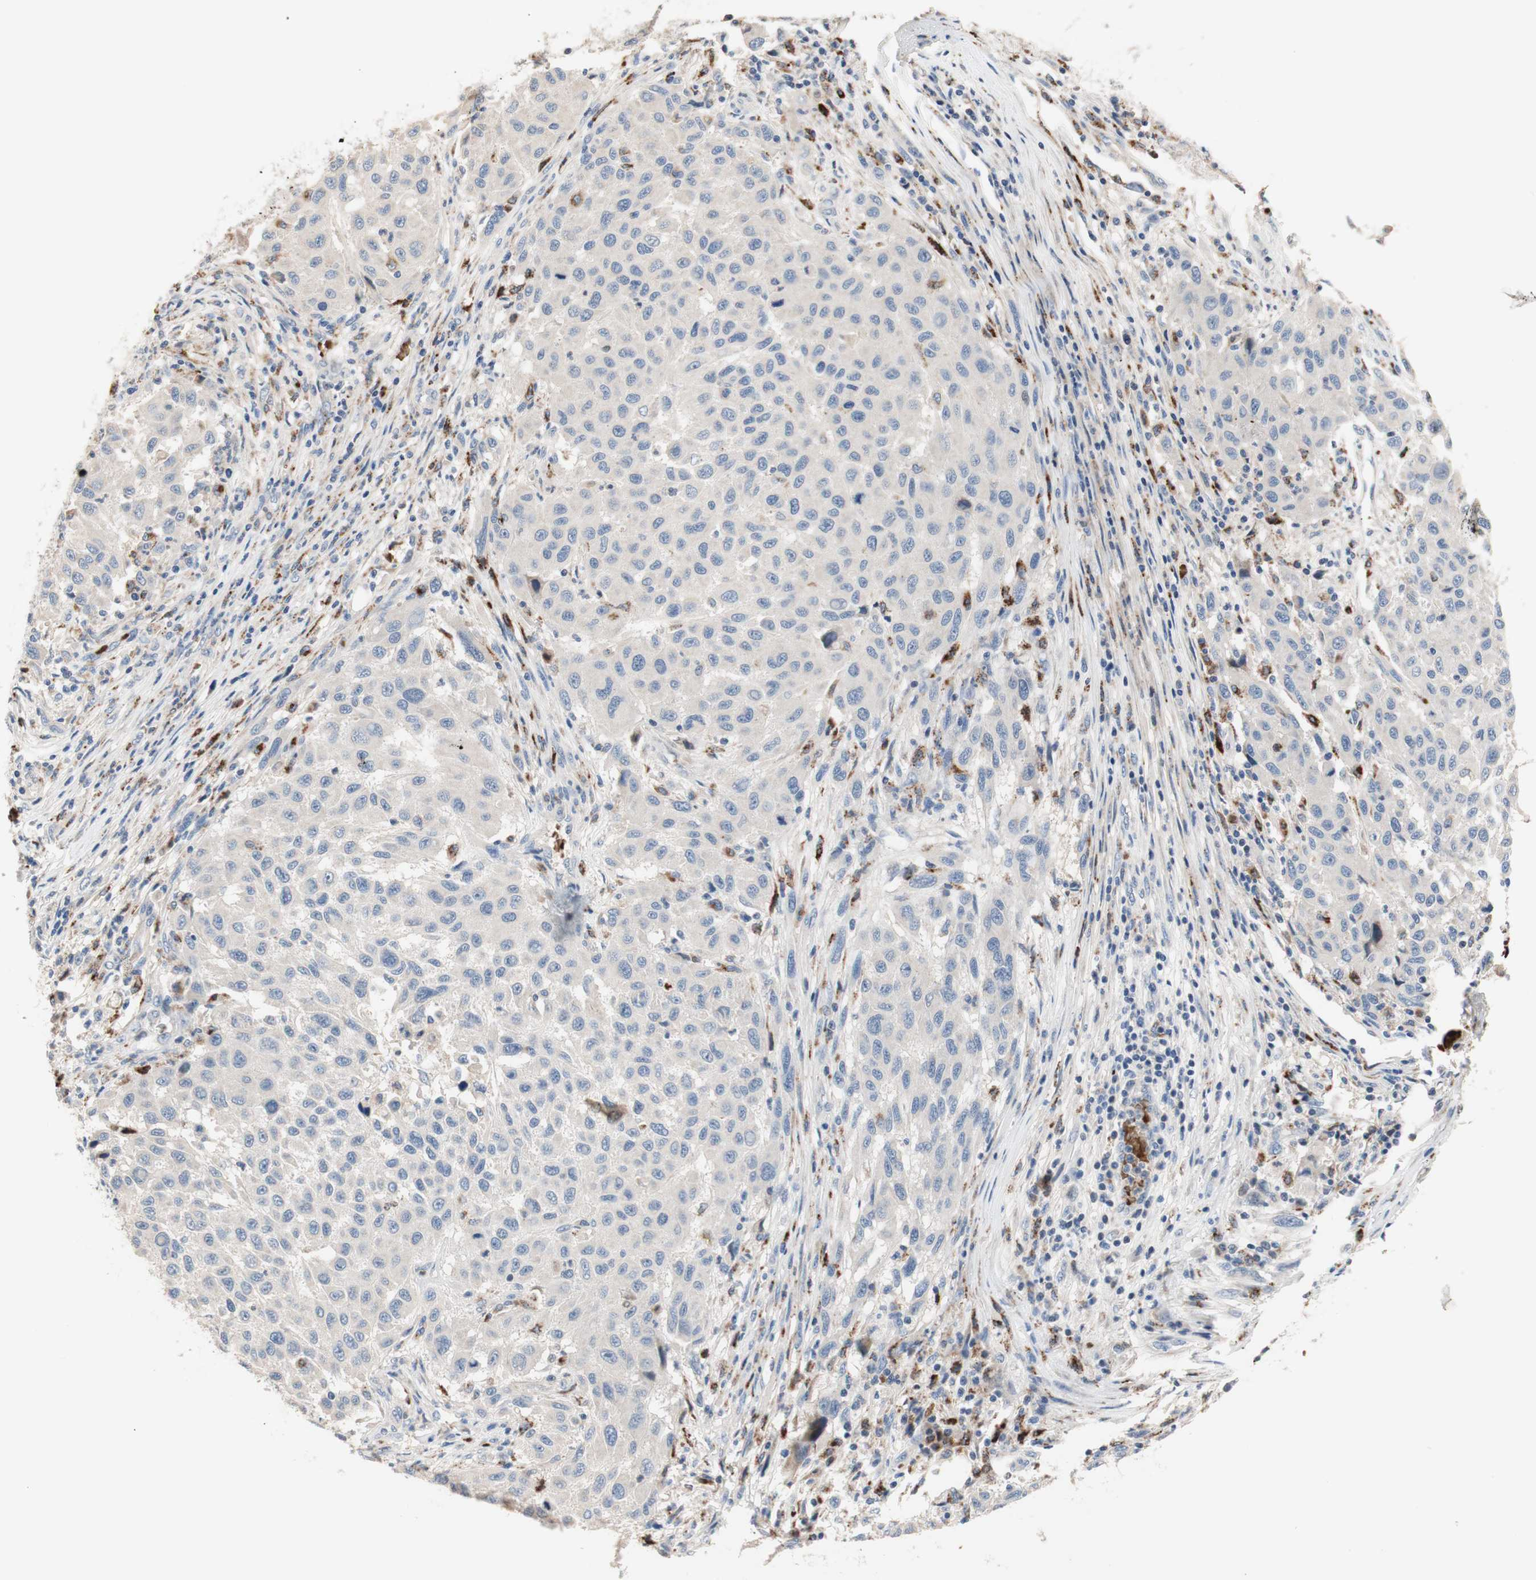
{"staining": {"intensity": "negative", "quantity": "none", "location": "none"}, "tissue": "melanoma", "cell_type": "Tumor cells", "image_type": "cancer", "snomed": [{"axis": "morphology", "description": "Malignant melanoma, Metastatic site"}, {"axis": "topography", "description": "Lymph node"}], "caption": "This is an IHC micrograph of human malignant melanoma (metastatic site). There is no staining in tumor cells.", "gene": "CDON", "patient": {"sex": "male", "age": 61}}